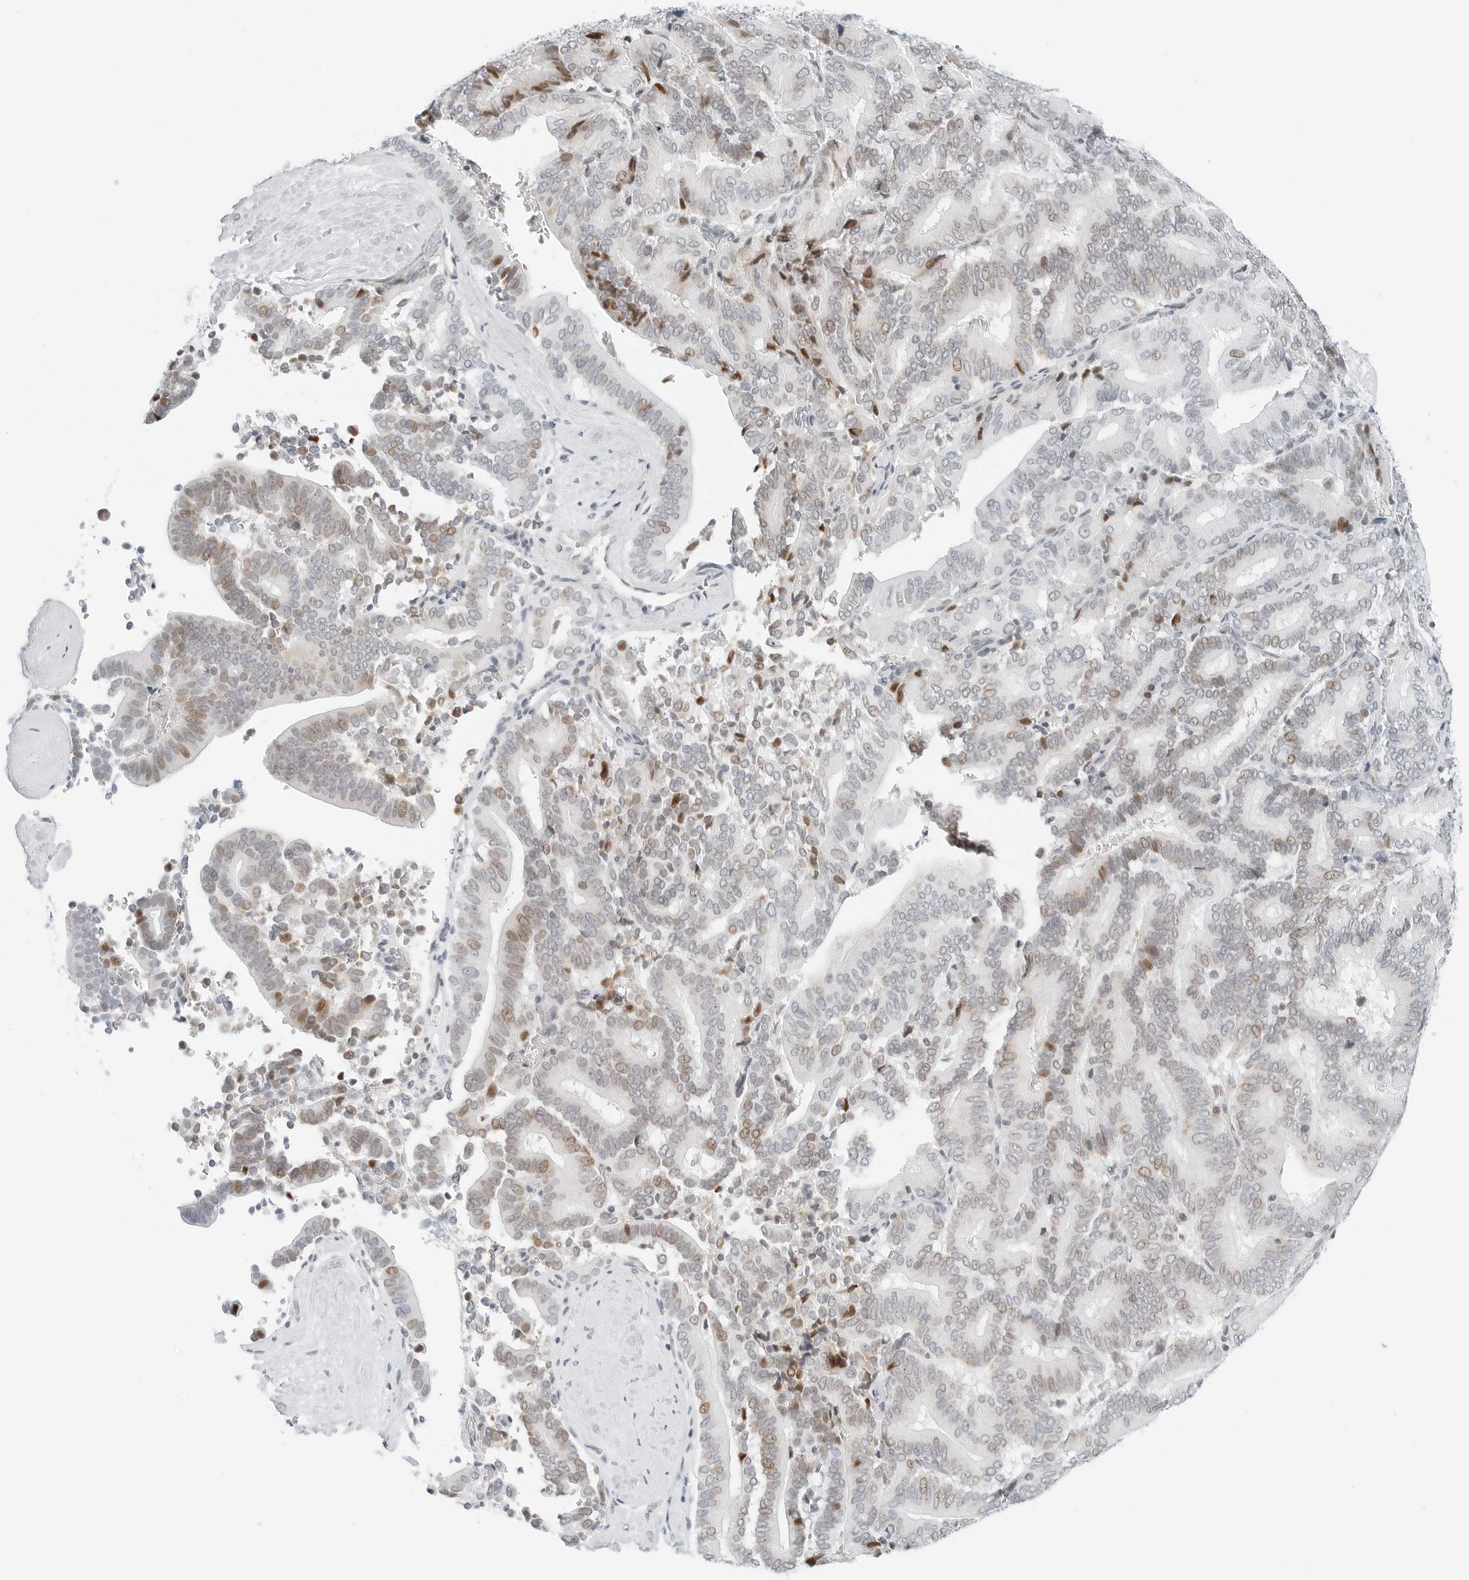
{"staining": {"intensity": "moderate", "quantity": "<25%", "location": "nuclear"}, "tissue": "liver cancer", "cell_type": "Tumor cells", "image_type": "cancer", "snomed": [{"axis": "morphology", "description": "Cholangiocarcinoma"}, {"axis": "topography", "description": "Liver"}], "caption": "Liver cholangiocarcinoma stained with DAB IHC exhibits low levels of moderate nuclear staining in about <25% of tumor cells. (IHC, brightfield microscopy, high magnification).", "gene": "NTMT2", "patient": {"sex": "female", "age": 75}}